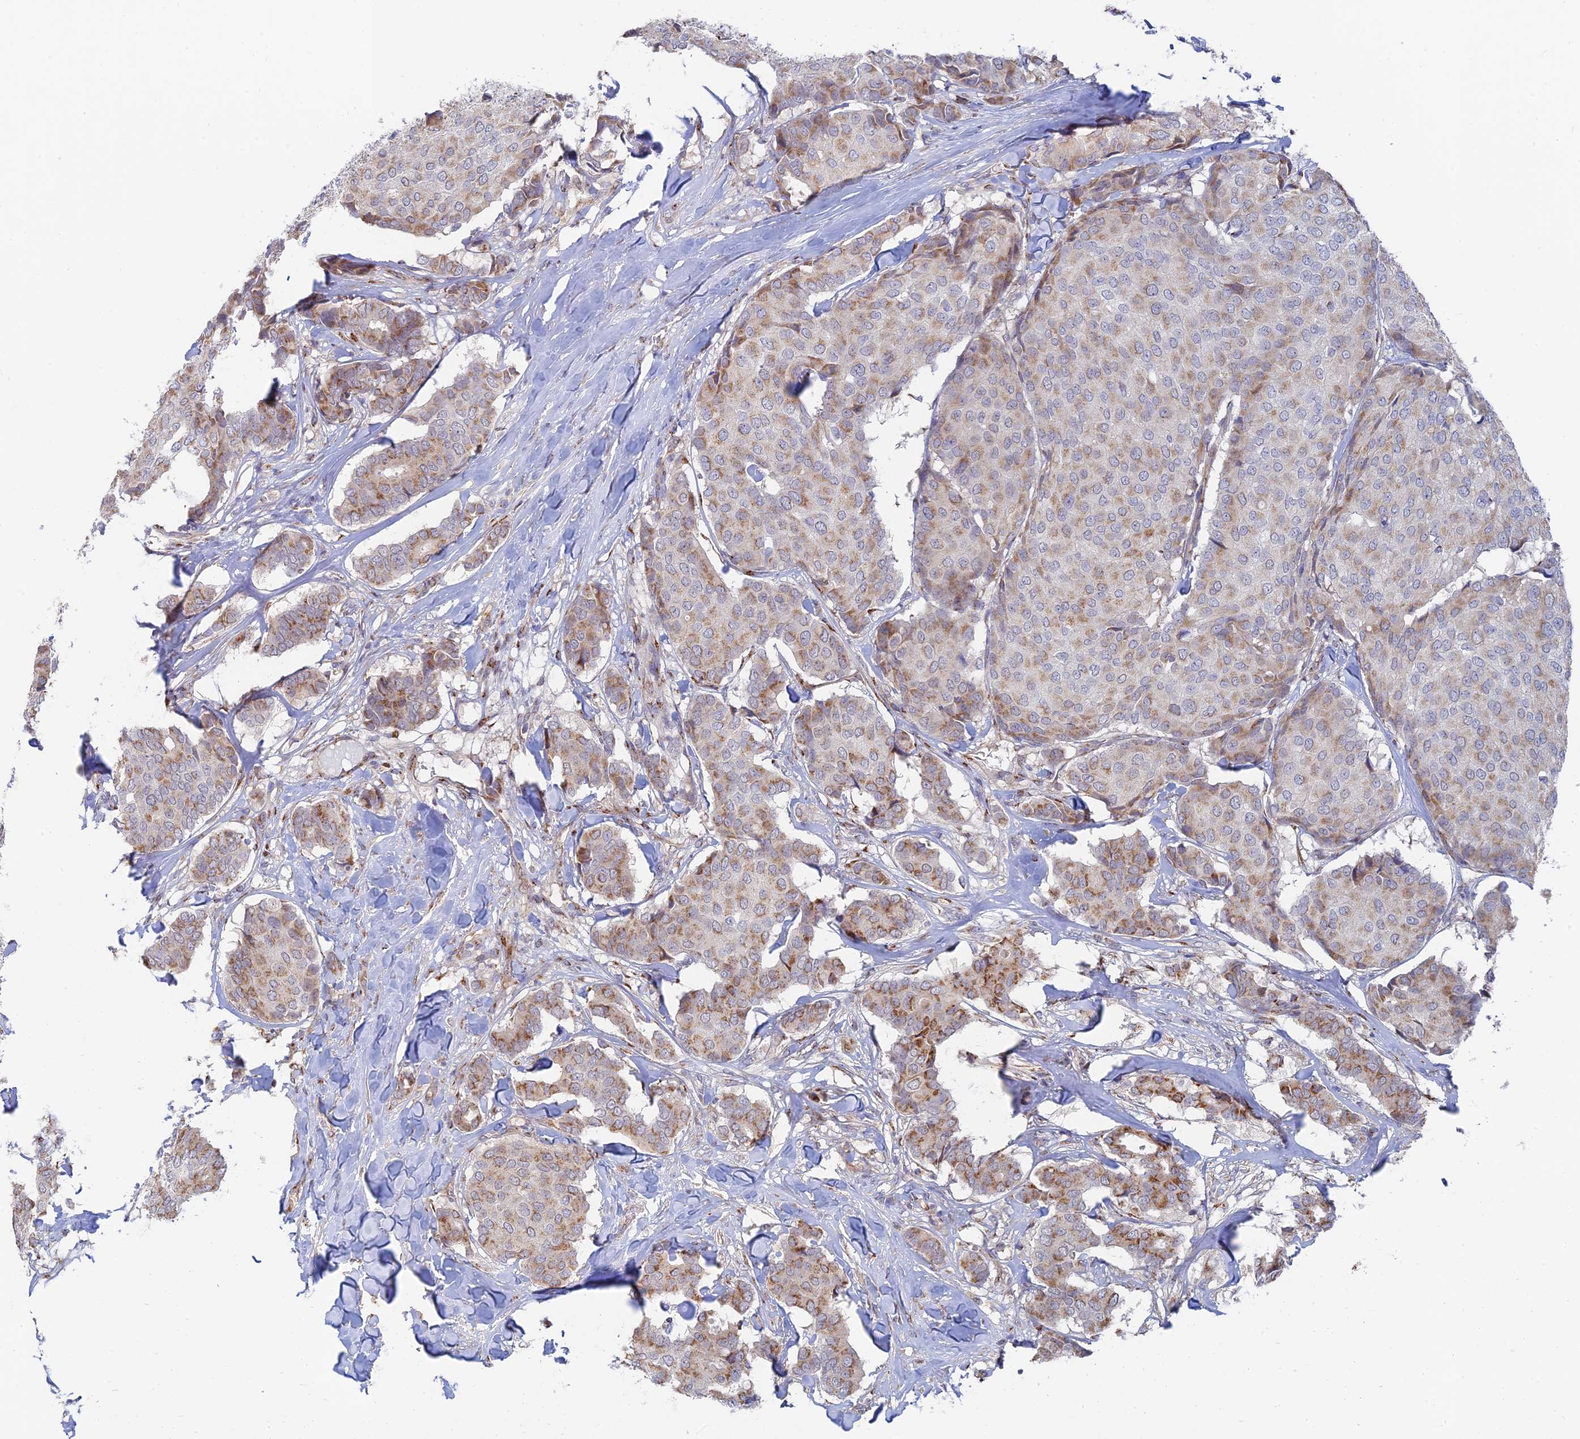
{"staining": {"intensity": "moderate", "quantity": "25%-75%", "location": "cytoplasmic/membranous"}, "tissue": "breast cancer", "cell_type": "Tumor cells", "image_type": "cancer", "snomed": [{"axis": "morphology", "description": "Duct carcinoma"}, {"axis": "topography", "description": "Breast"}], "caption": "A photomicrograph of human breast cancer (infiltrating ductal carcinoma) stained for a protein exhibits moderate cytoplasmic/membranous brown staining in tumor cells. (DAB (3,3'-diaminobenzidine) = brown stain, brightfield microscopy at high magnification).", "gene": "HS2ST1", "patient": {"sex": "female", "age": 75}}